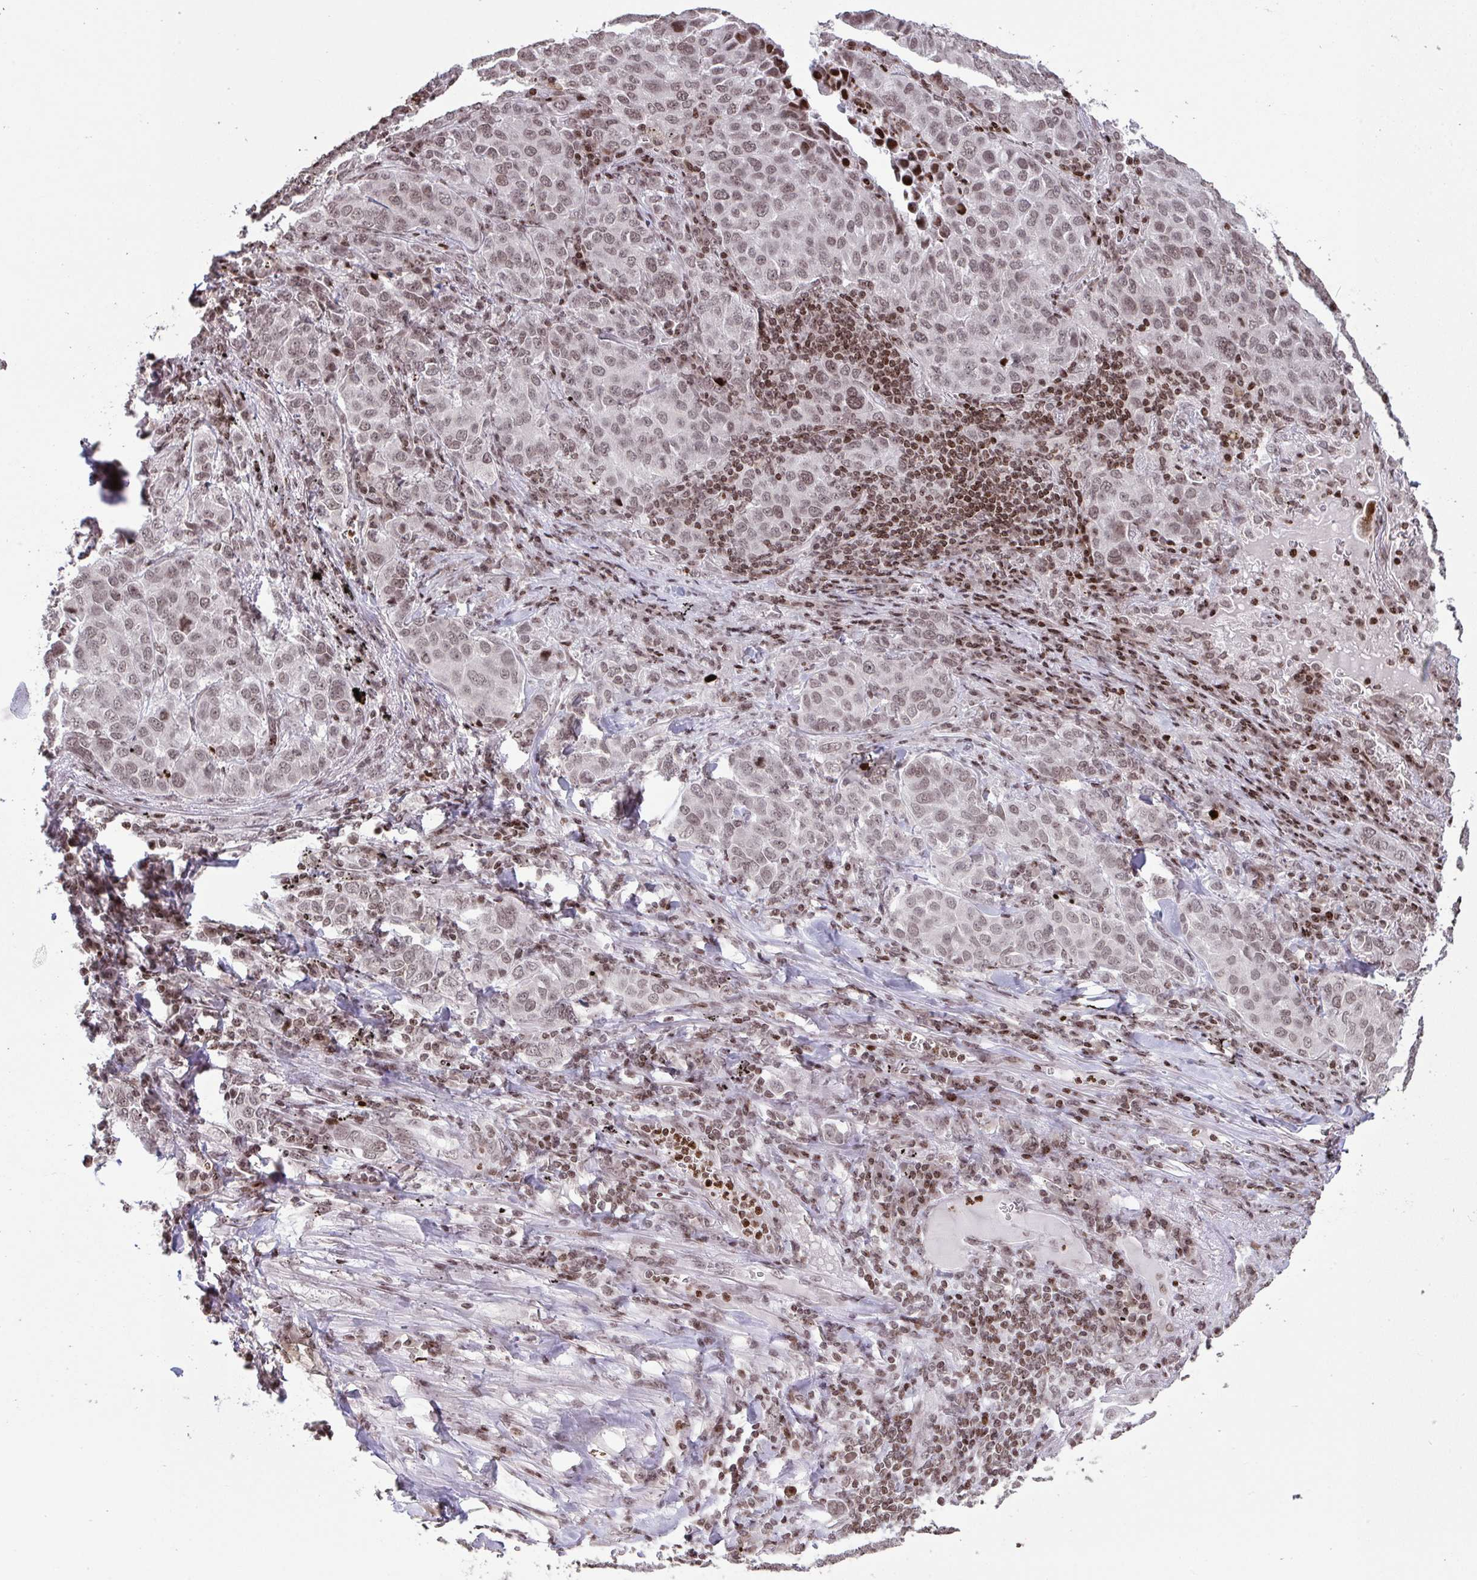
{"staining": {"intensity": "weak", "quantity": ">75%", "location": "nuclear"}, "tissue": "lung cancer", "cell_type": "Tumor cells", "image_type": "cancer", "snomed": [{"axis": "morphology", "description": "Adenocarcinoma, NOS"}, {"axis": "morphology", "description": "Adenocarcinoma, metastatic, NOS"}, {"axis": "topography", "description": "Lymph node"}, {"axis": "topography", "description": "Lung"}], "caption": "This is an image of immunohistochemistry (IHC) staining of lung adenocarcinoma, which shows weak expression in the nuclear of tumor cells.", "gene": "NIP7", "patient": {"sex": "female", "age": 65}}